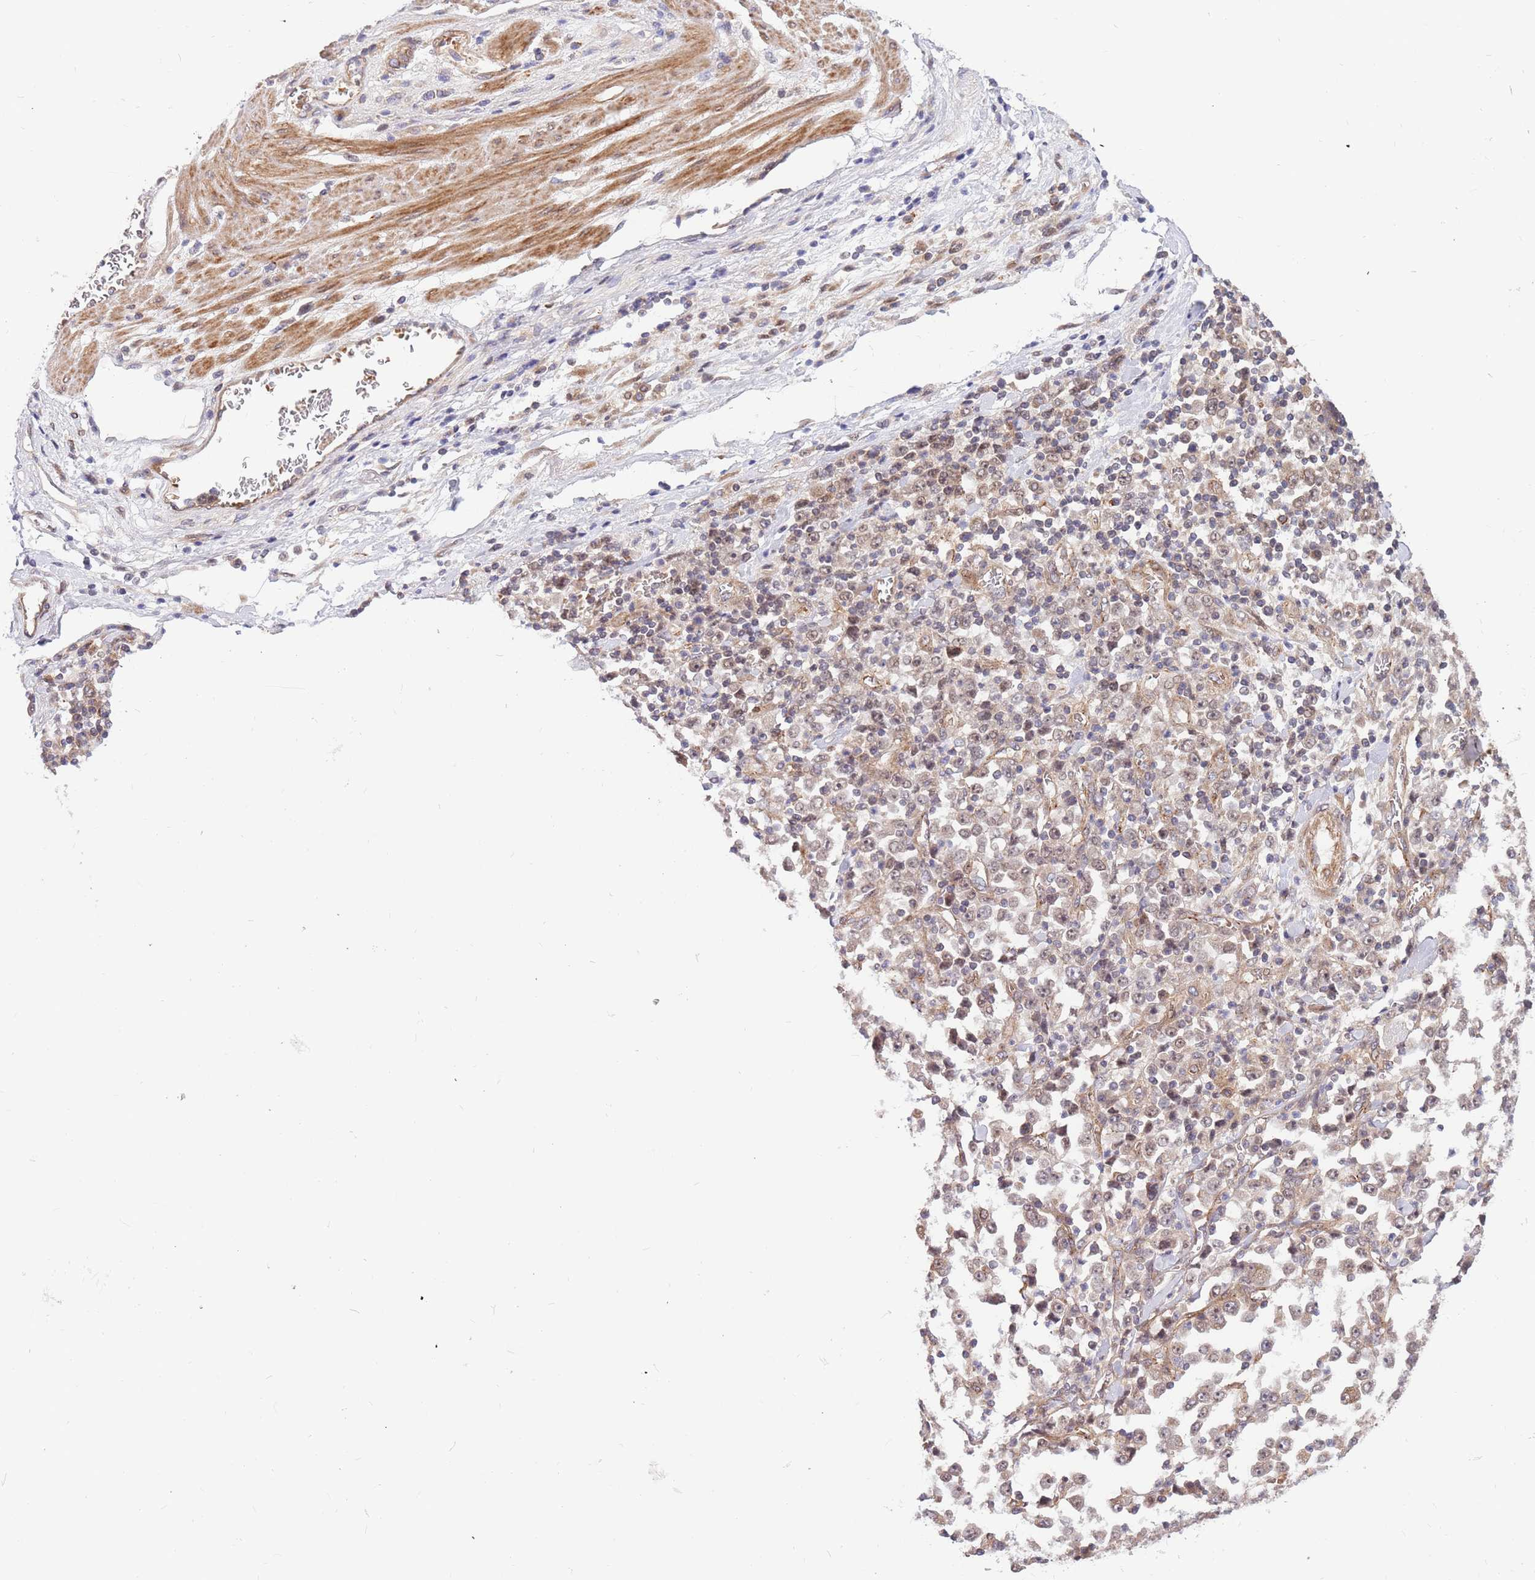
{"staining": {"intensity": "weak", "quantity": "<25%", "location": "cytoplasmic/membranous"}, "tissue": "stomach cancer", "cell_type": "Tumor cells", "image_type": "cancer", "snomed": [{"axis": "morphology", "description": "Normal tissue, NOS"}, {"axis": "morphology", "description": "Adenocarcinoma, NOS"}, {"axis": "topography", "description": "Stomach, upper"}, {"axis": "topography", "description": "Stomach"}], "caption": "DAB (3,3'-diaminobenzidine) immunohistochemical staining of human stomach cancer demonstrates no significant staining in tumor cells.", "gene": "HAUS3", "patient": {"sex": "male", "age": 59}}